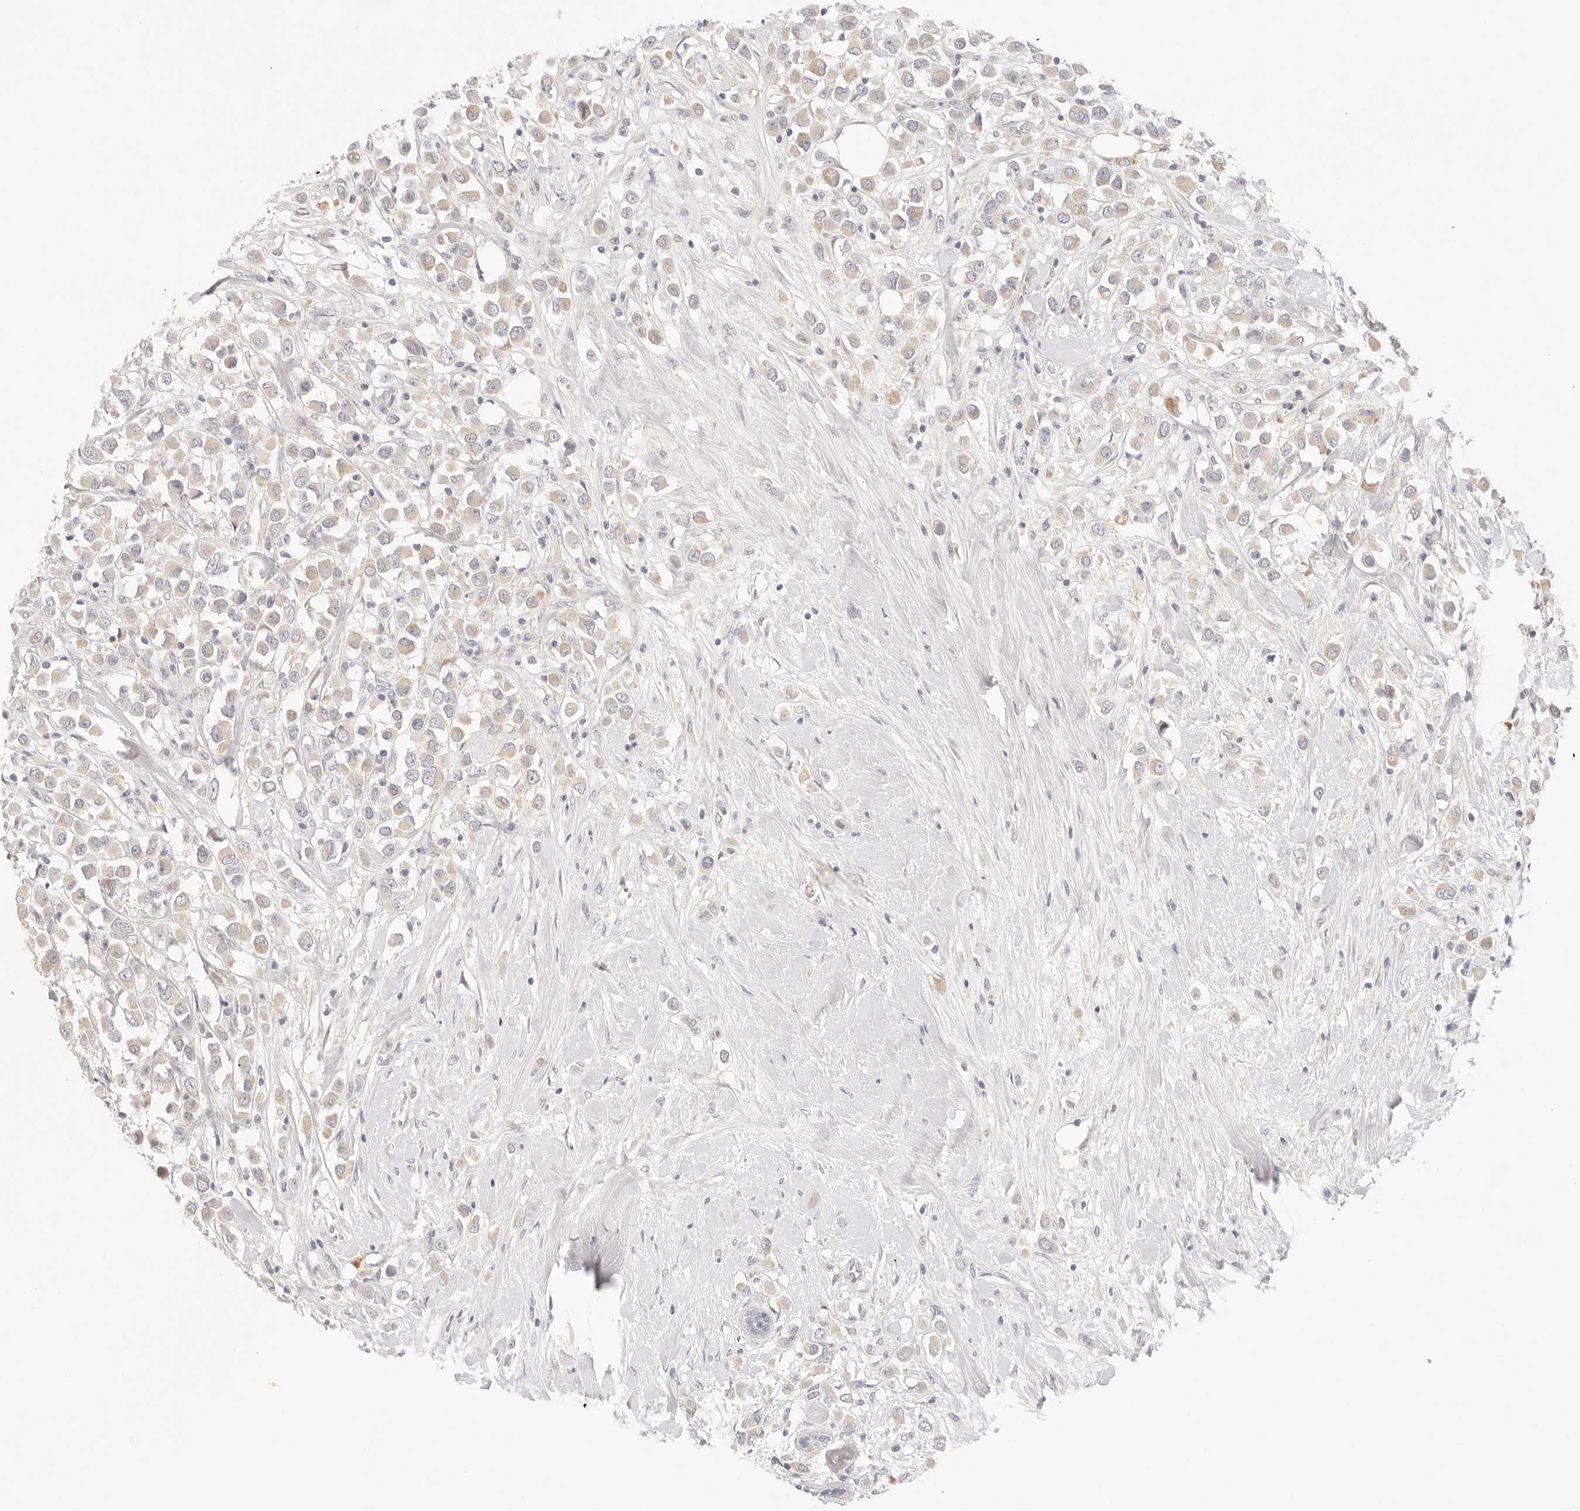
{"staining": {"intensity": "weak", "quantity": ">75%", "location": "cytoplasmic/membranous"}, "tissue": "breast cancer", "cell_type": "Tumor cells", "image_type": "cancer", "snomed": [{"axis": "morphology", "description": "Duct carcinoma"}, {"axis": "topography", "description": "Breast"}], "caption": "Invasive ductal carcinoma (breast) stained with DAB immunohistochemistry demonstrates low levels of weak cytoplasmic/membranous positivity in approximately >75% of tumor cells.", "gene": "SPHK1", "patient": {"sex": "female", "age": 61}}